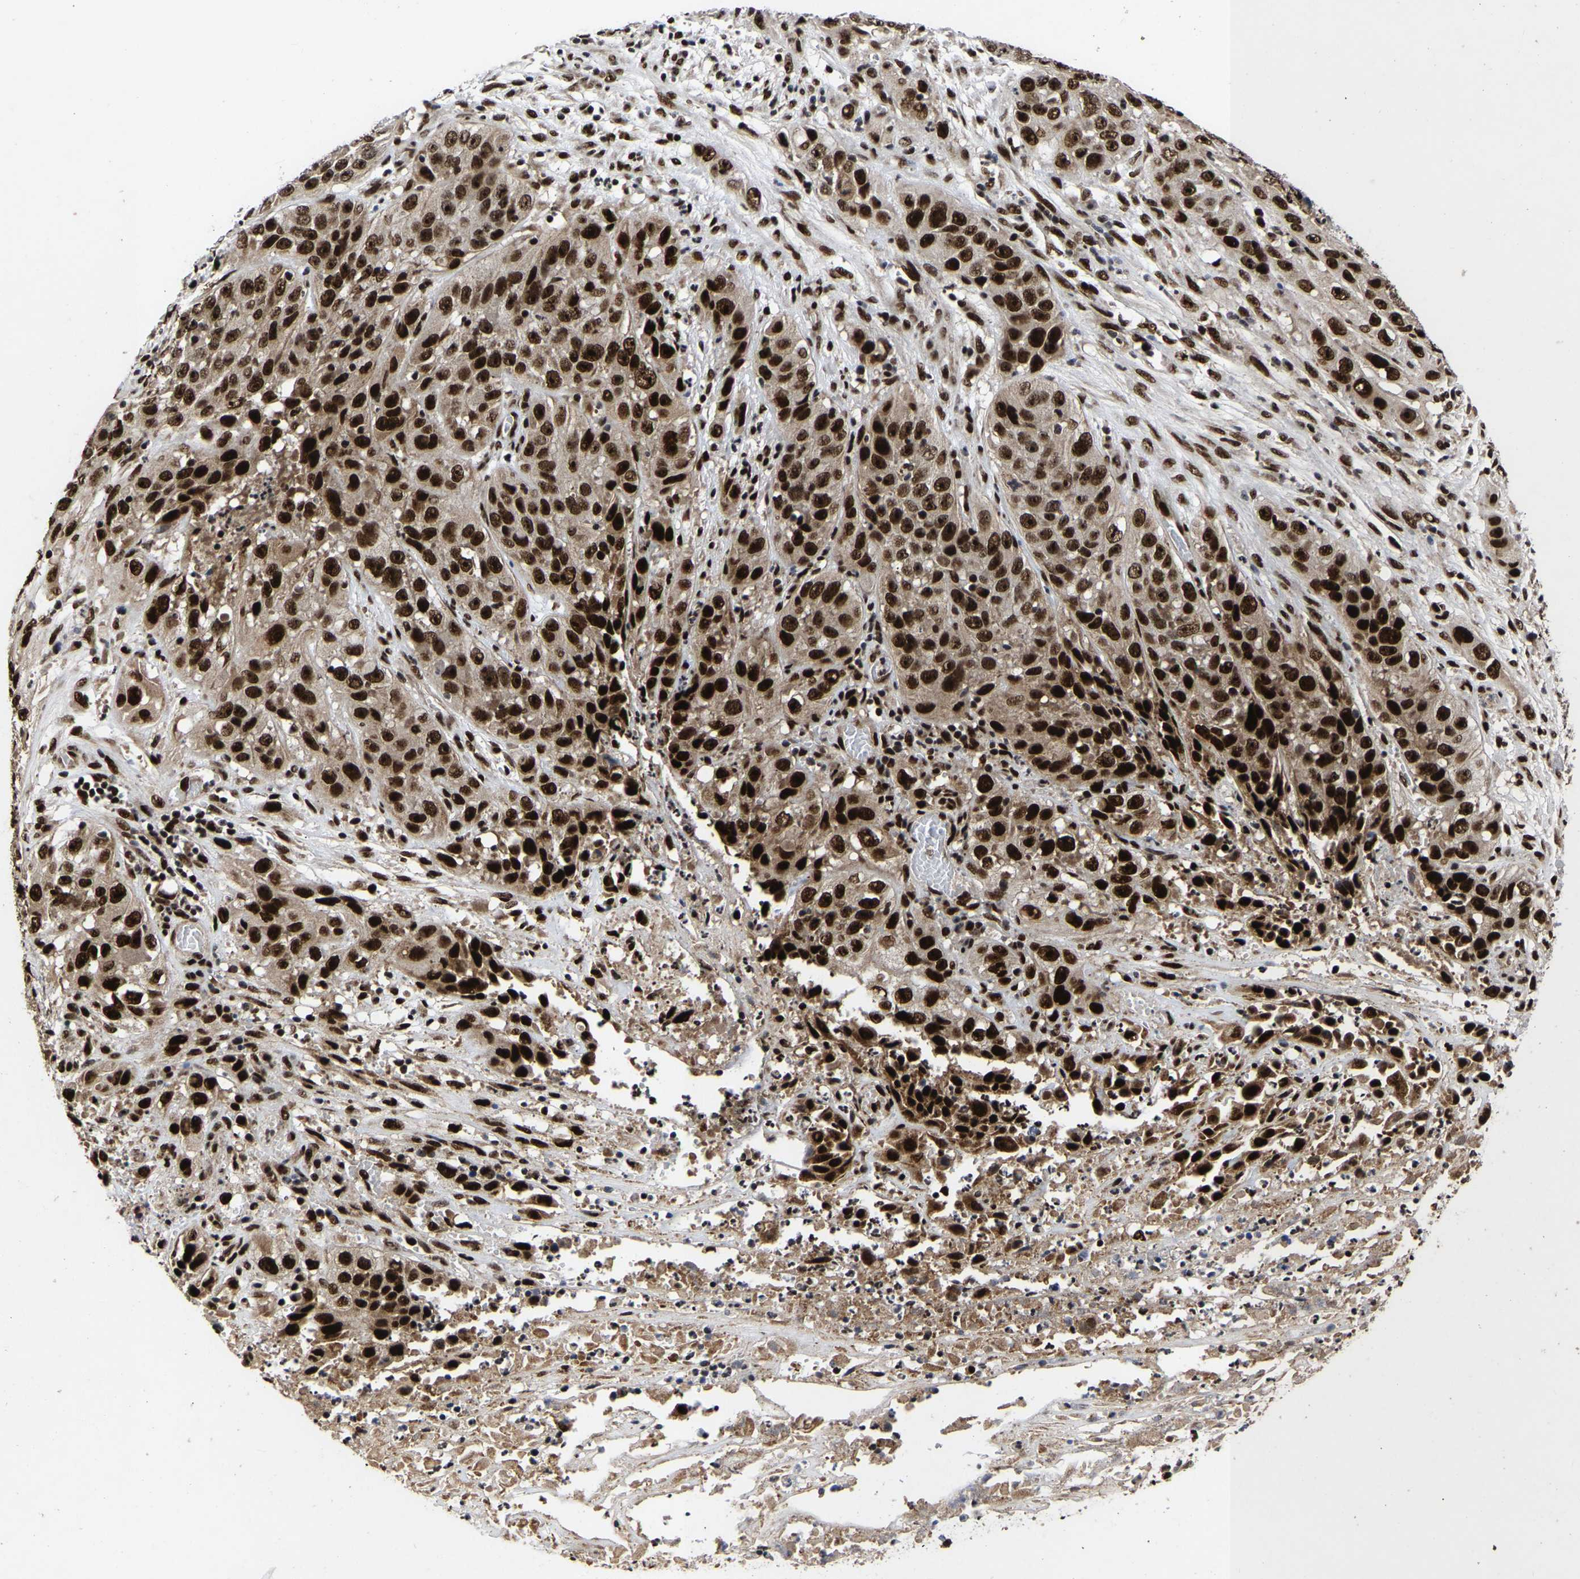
{"staining": {"intensity": "strong", "quantity": ">75%", "location": "cytoplasmic/membranous,nuclear"}, "tissue": "cervical cancer", "cell_type": "Tumor cells", "image_type": "cancer", "snomed": [{"axis": "morphology", "description": "Squamous cell carcinoma, NOS"}, {"axis": "topography", "description": "Cervix"}], "caption": "A high amount of strong cytoplasmic/membranous and nuclear positivity is present in about >75% of tumor cells in cervical cancer tissue.", "gene": "JUNB", "patient": {"sex": "female", "age": 32}}